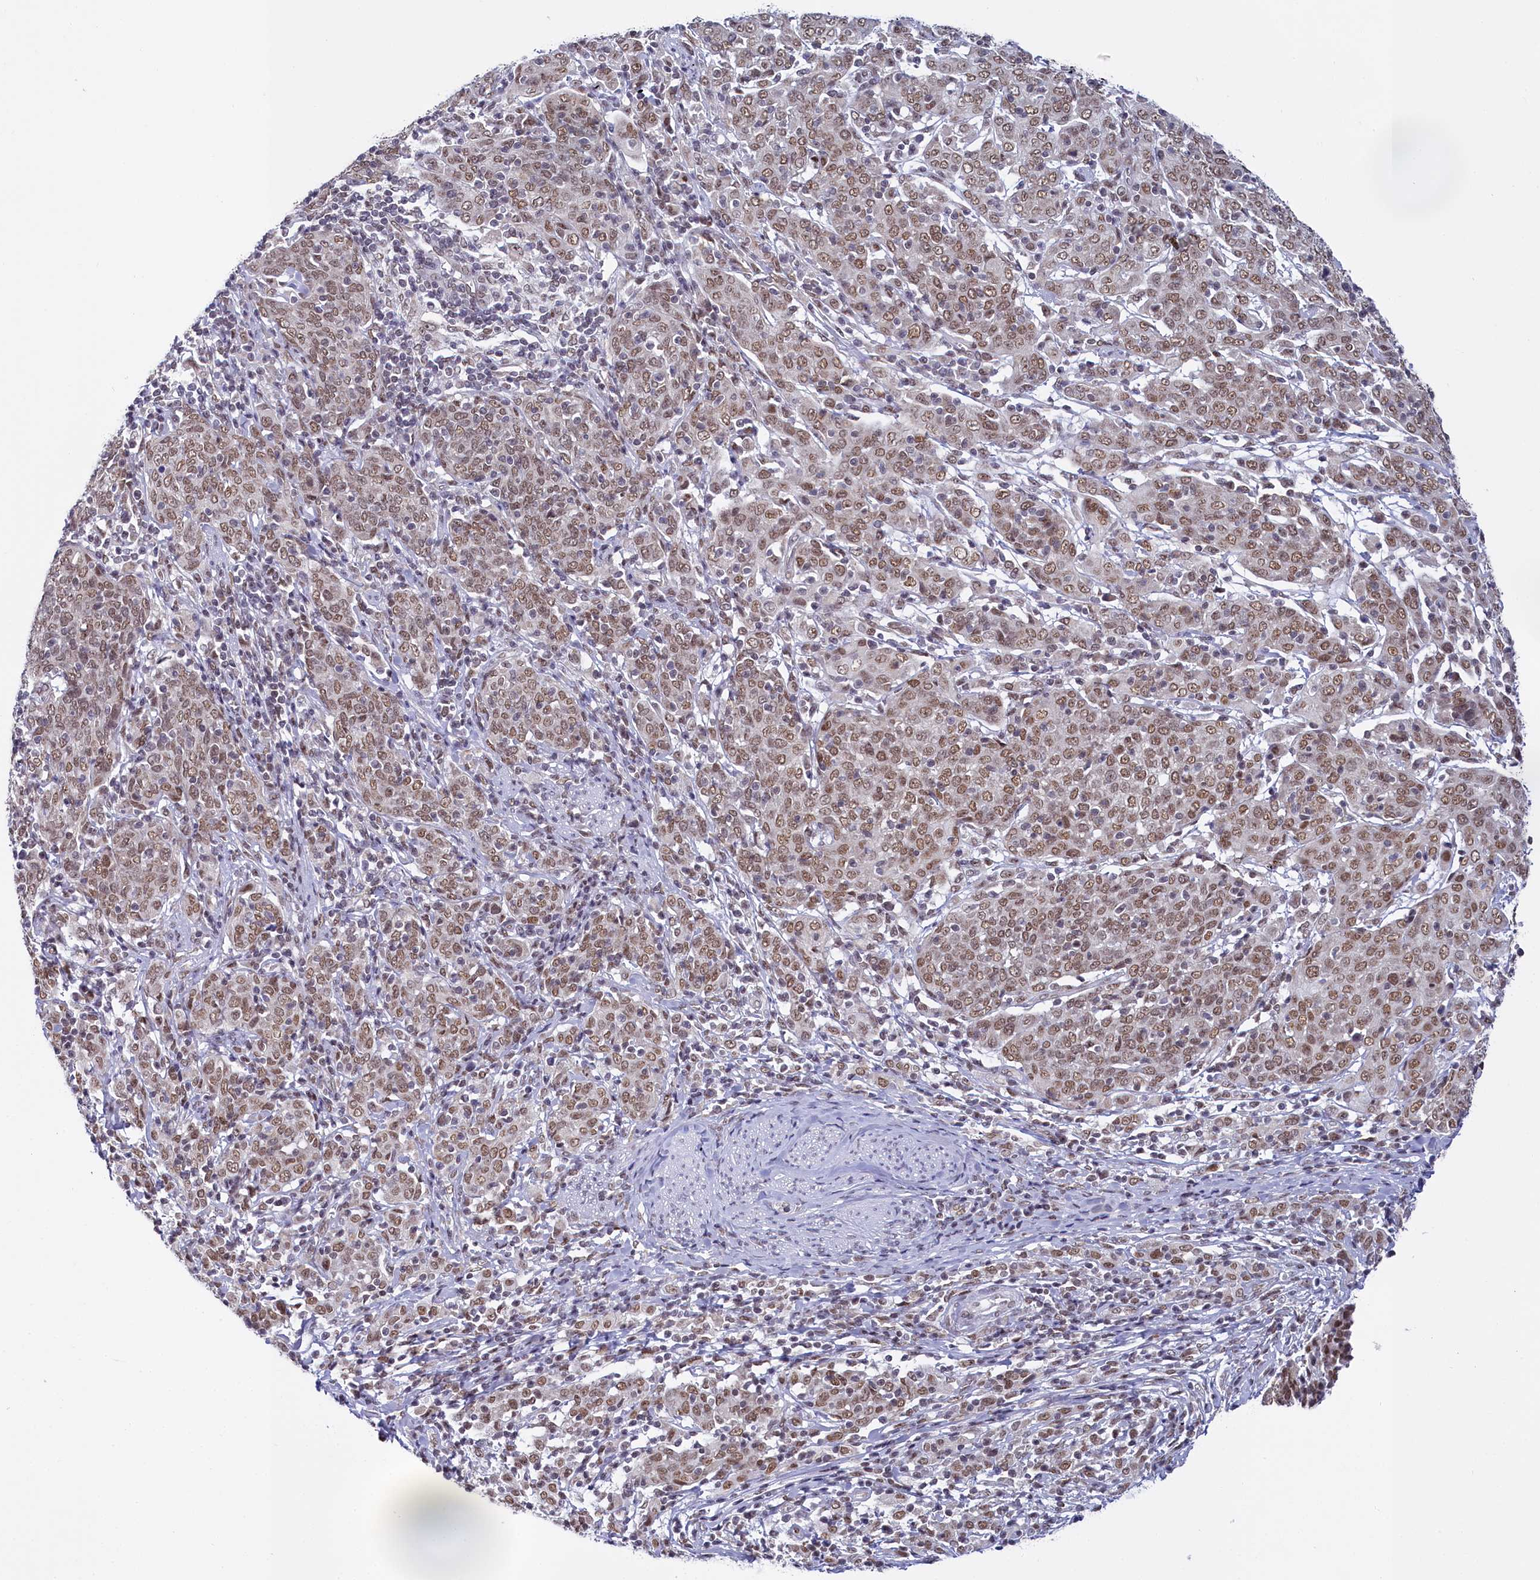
{"staining": {"intensity": "moderate", "quantity": ">75%", "location": "nuclear"}, "tissue": "cervical cancer", "cell_type": "Tumor cells", "image_type": "cancer", "snomed": [{"axis": "morphology", "description": "Squamous cell carcinoma, NOS"}, {"axis": "topography", "description": "Cervix"}], "caption": "Cervical squamous cell carcinoma stained with a protein marker demonstrates moderate staining in tumor cells.", "gene": "PPHLN1", "patient": {"sex": "female", "age": 67}}